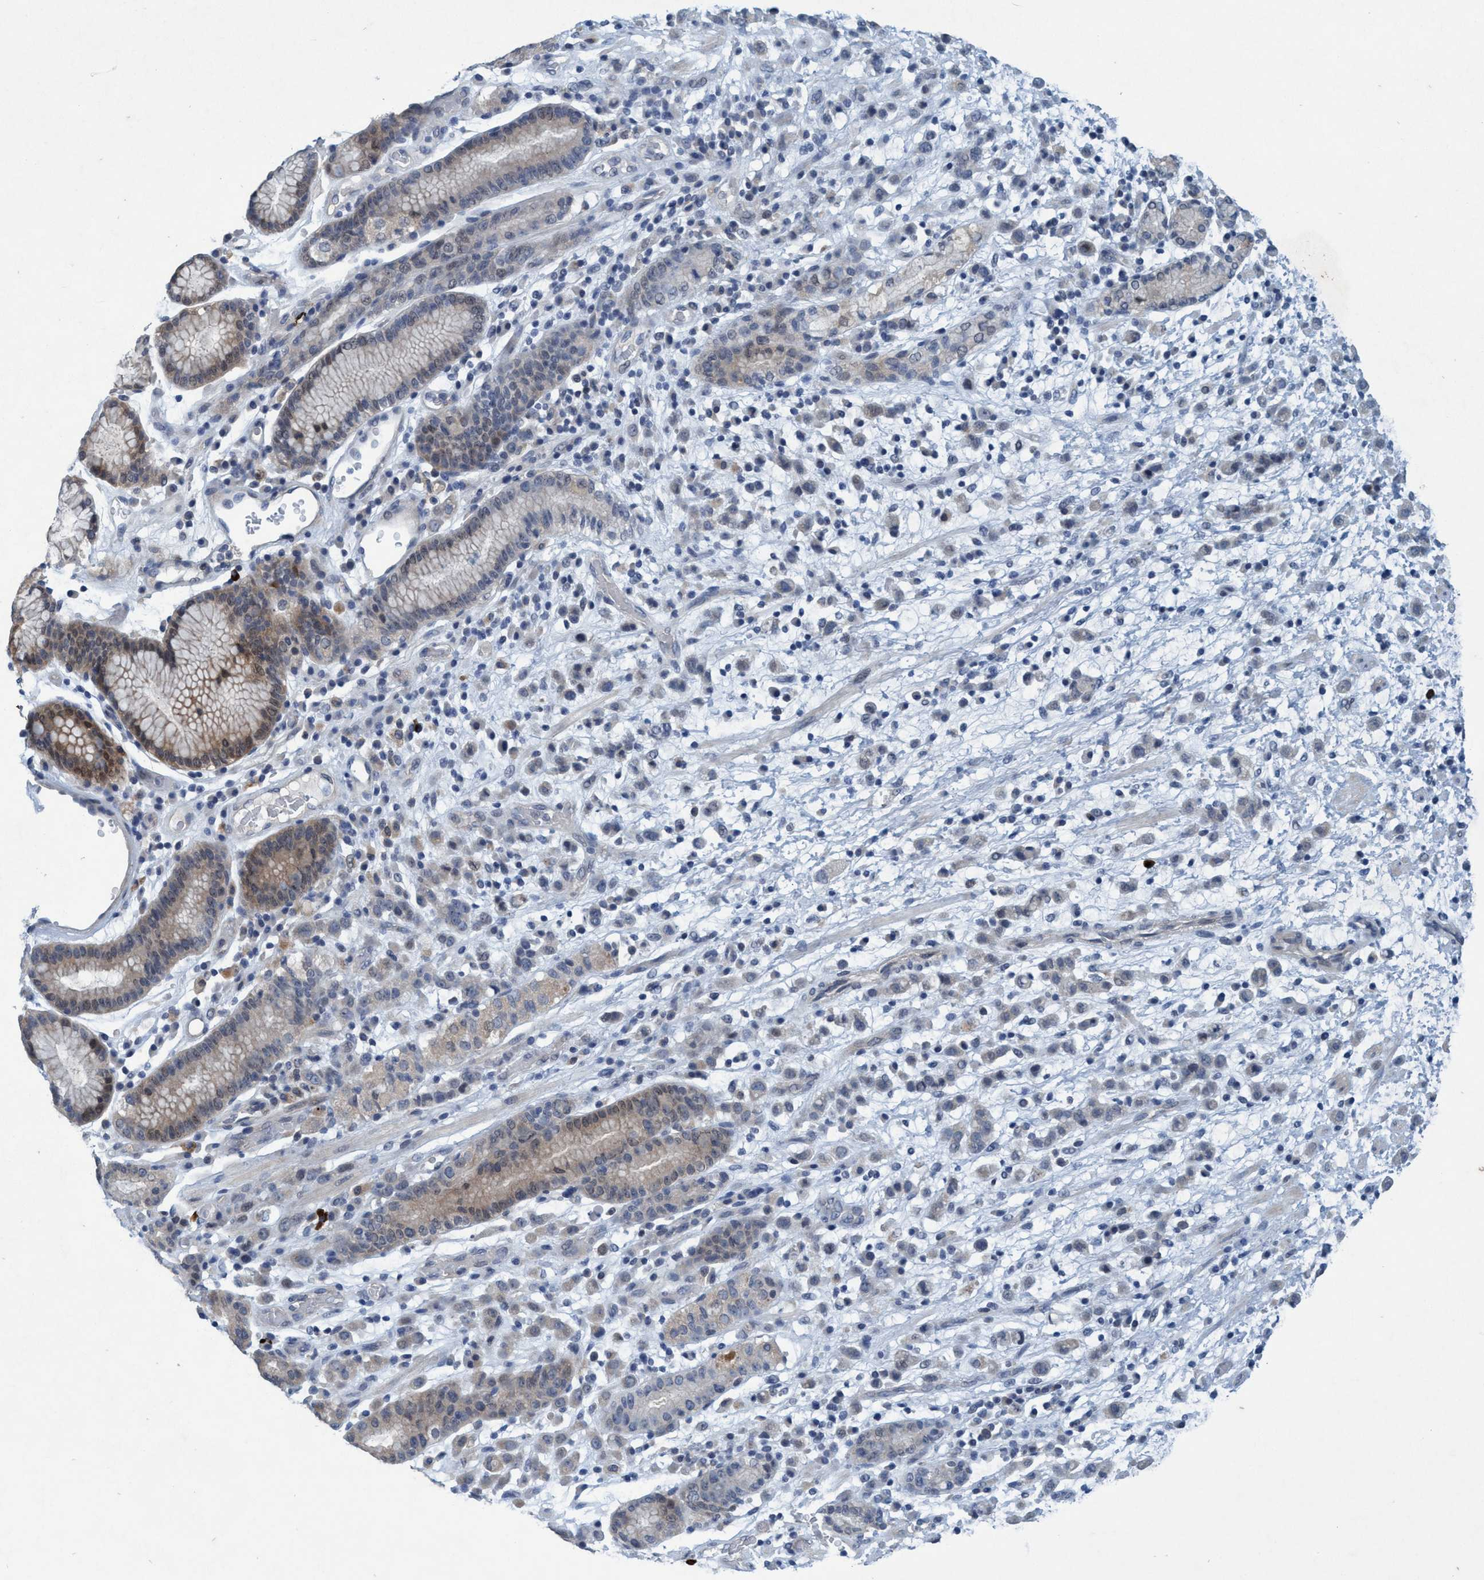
{"staining": {"intensity": "moderate", "quantity": "25%-75%", "location": "cytoplasmic/membranous,nuclear"}, "tissue": "stomach cancer", "cell_type": "Tumor cells", "image_type": "cancer", "snomed": [{"axis": "morphology", "description": "Adenocarcinoma, NOS"}, {"axis": "topography", "description": "Stomach, lower"}], "caption": "Tumor cells exhibit medium levels of moderate cytoplasmic/membranous and nuclear staining in approximately 25%-75% of cells in human adenocarcinoma (stomach). (IHC, brightfield microscopy, high magnification).", "gene": "RNF208", "patient": {"sex": "male", "age": 88}}